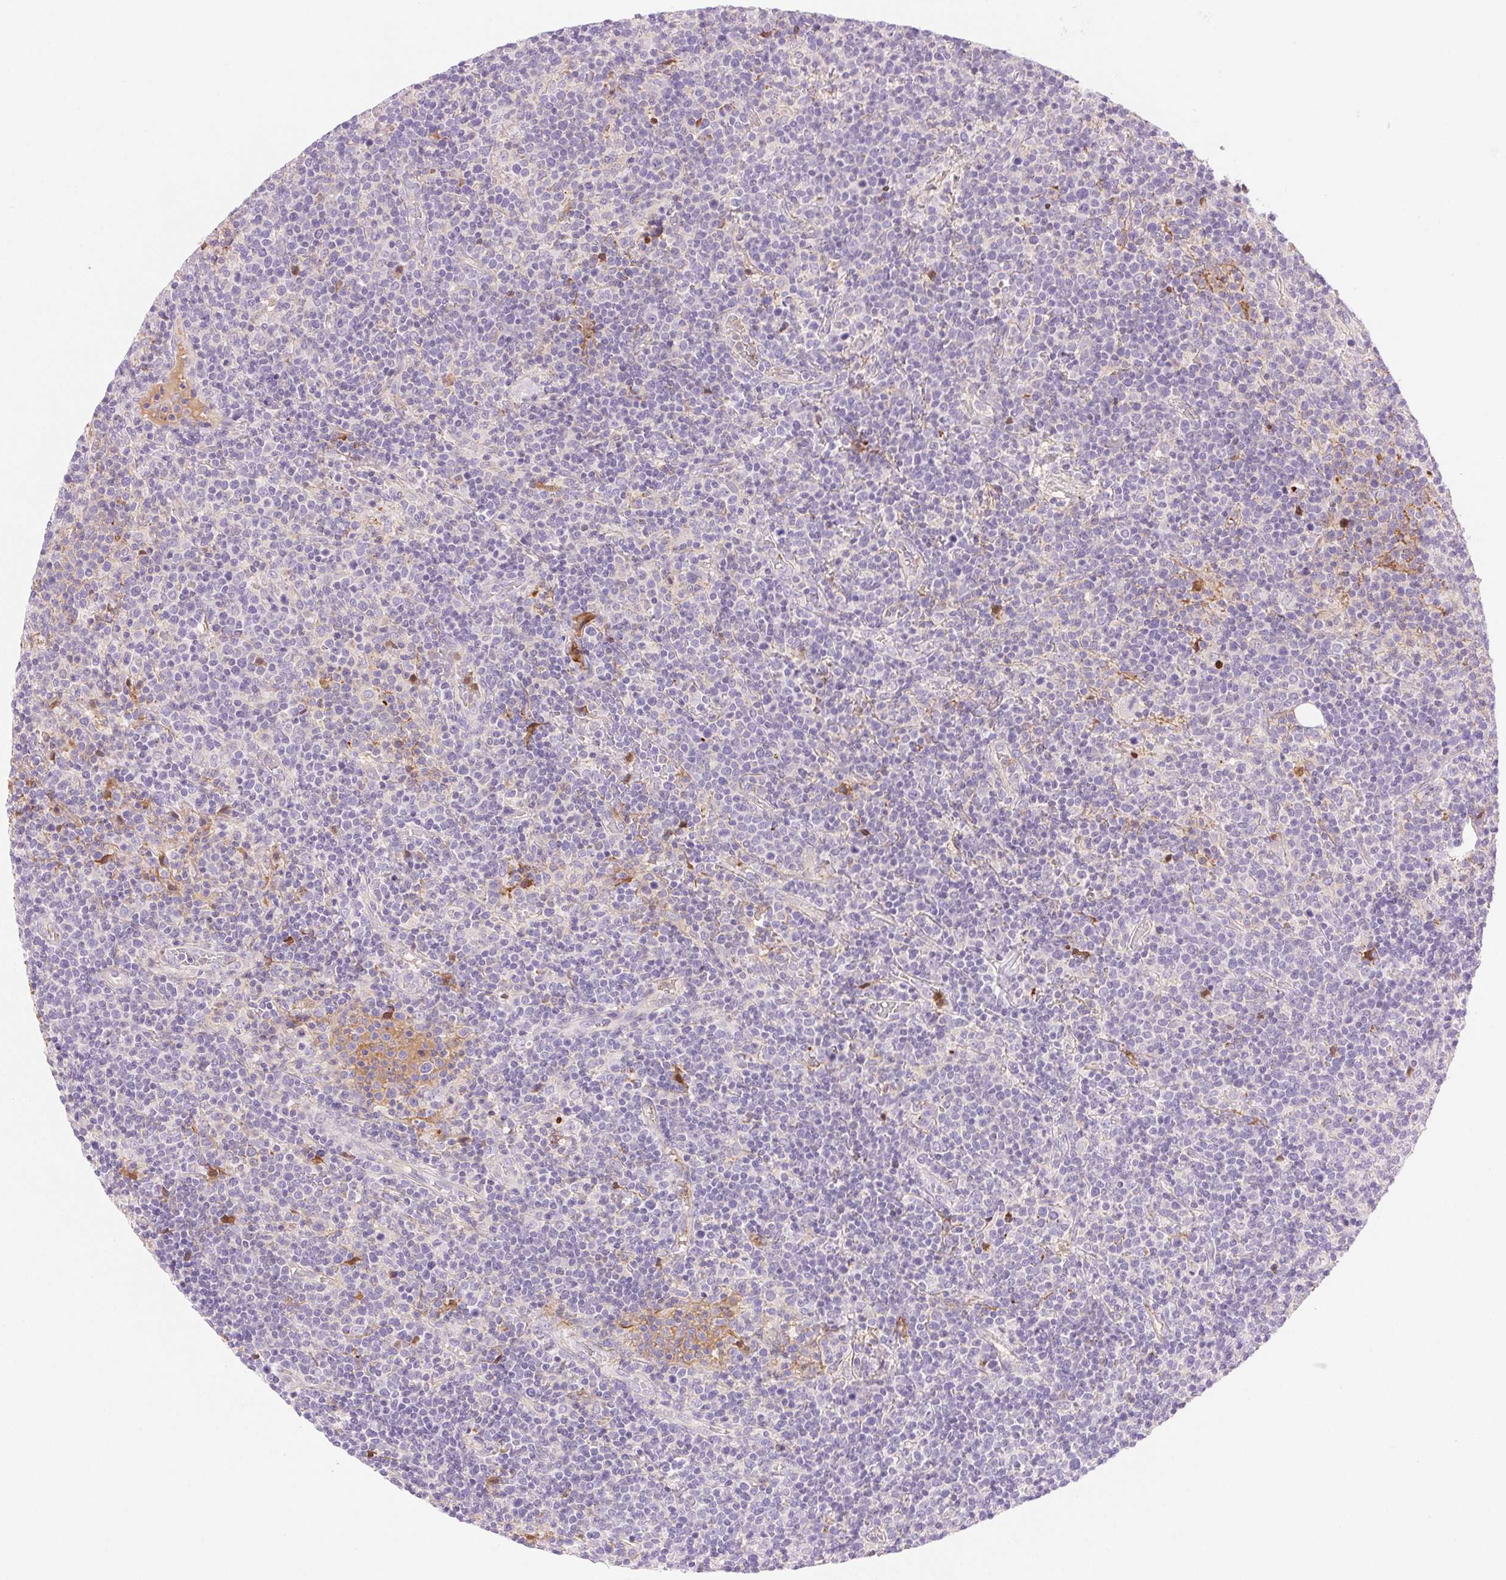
{"staining": {"intensity": "negative", "quantity": "none", "location": "none"}, "tissue": "lymphoma", "cell_type": "Tumor cells", "image_type": "cancer", "snomed": [{"axis": "morphology", "description": "Malignant lymphoma, non-Hodgkin's type, High grade"}, {"axis": "topography", "description": "Lymph node"}], "caption": "A histopathology image of malignant lymphoma, non-Hodgkin's type (high-grade) stained for a protein shows no brown staining in tumor cells. The staining was performed using DAB to visualize the protein expression in brown, while the nuclei were stained in blue with hematoxylin (Magnification: 20x).", "gene": "FGA", "patient": {"sex": "male", "age": 61}}